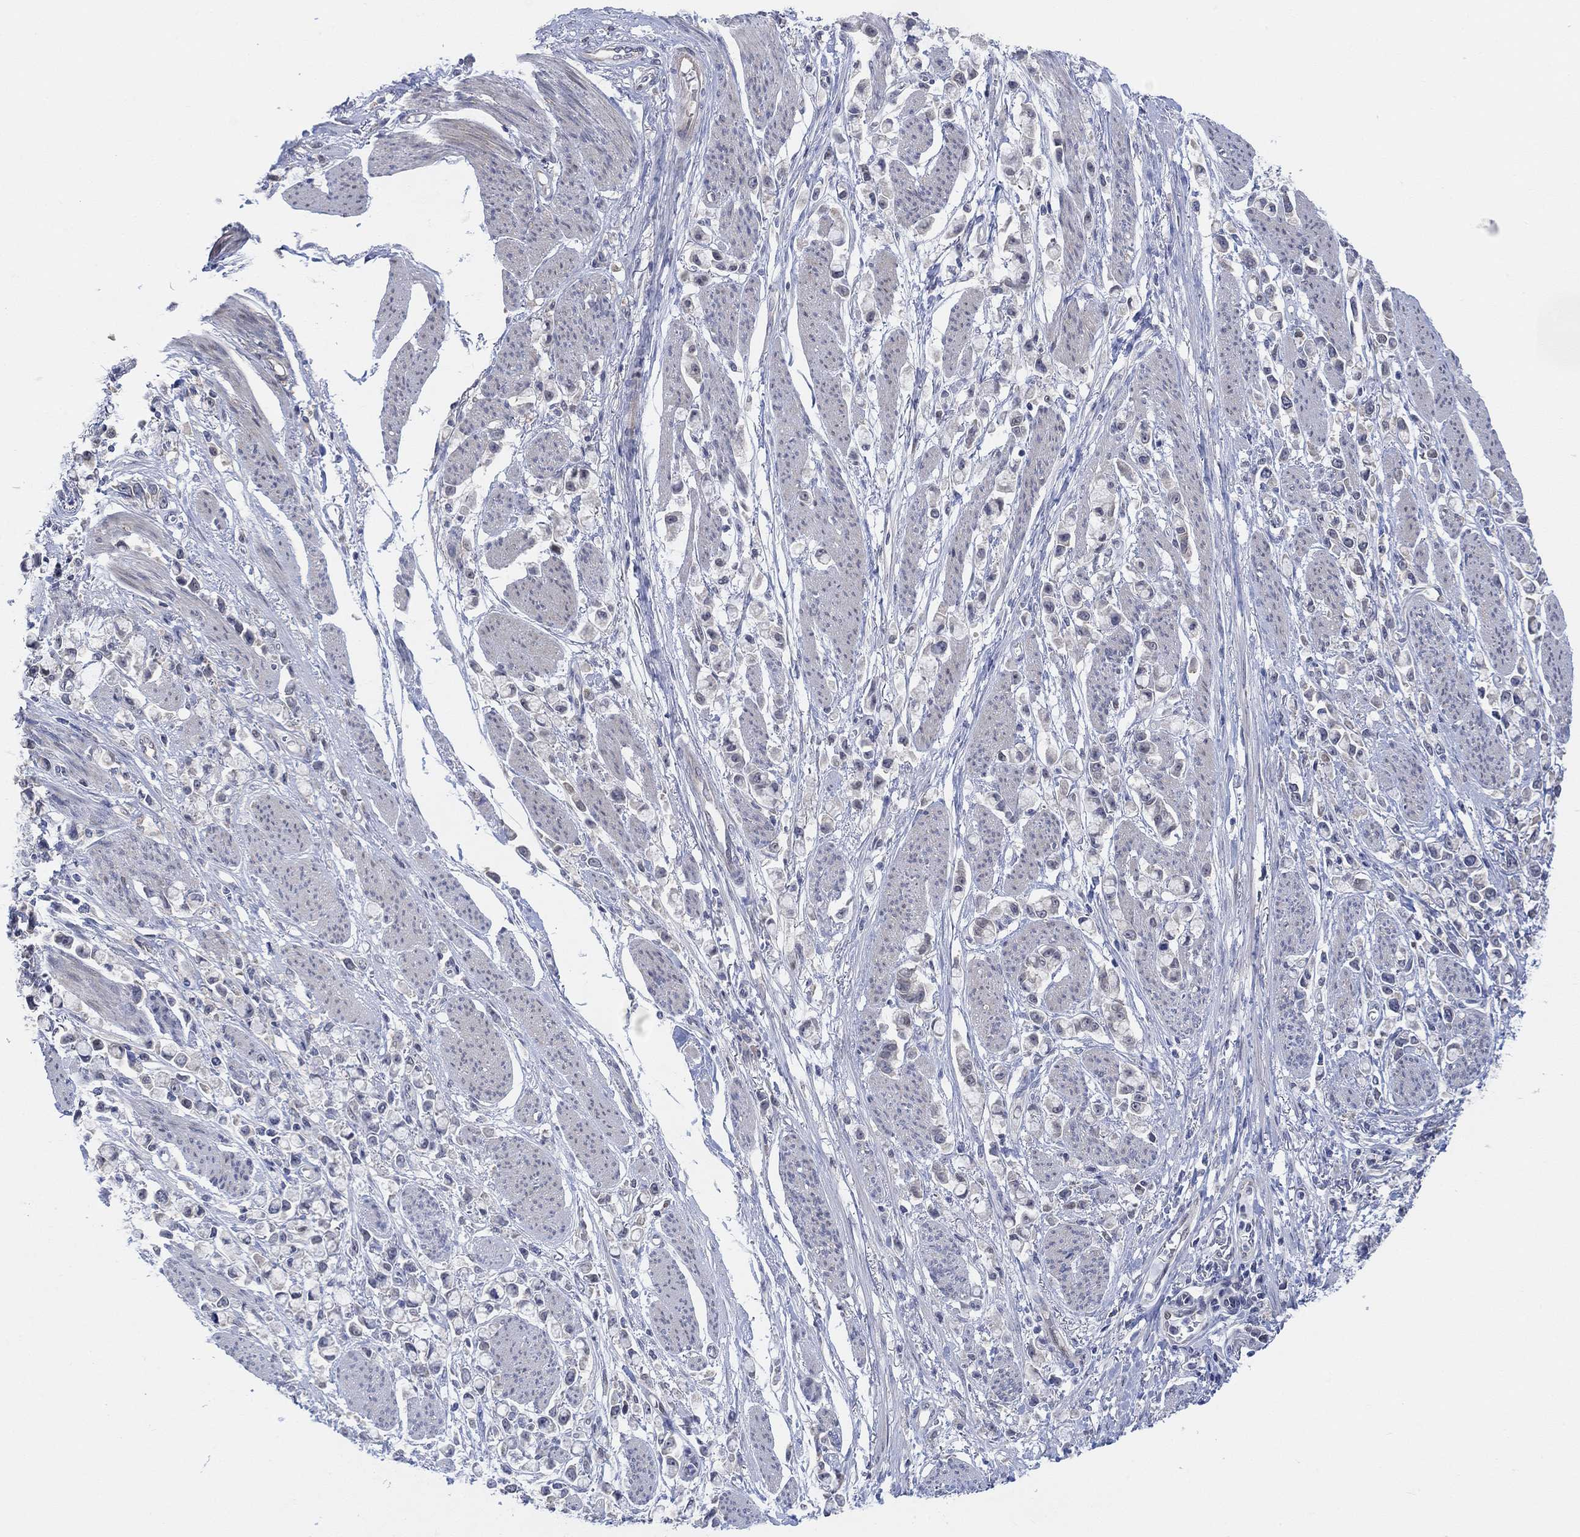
{"staining": {"intensity": "negative", "quantity": "none", "location": "none"}, "tissue": "stomach cancer", "cell_type": "Tumor cells", "image_type": "cancer", "snomed": [{"axis": "morphology", "description": "Adenocarcinoma, NOS"}, {"axis": "topography", "description": "Stomach"}], "caption": "A micrograph of human stomach cancer is negative for staining in tumor cells.", "gene": "CNTF", "patient": {"sex": "female", "age": 81}}